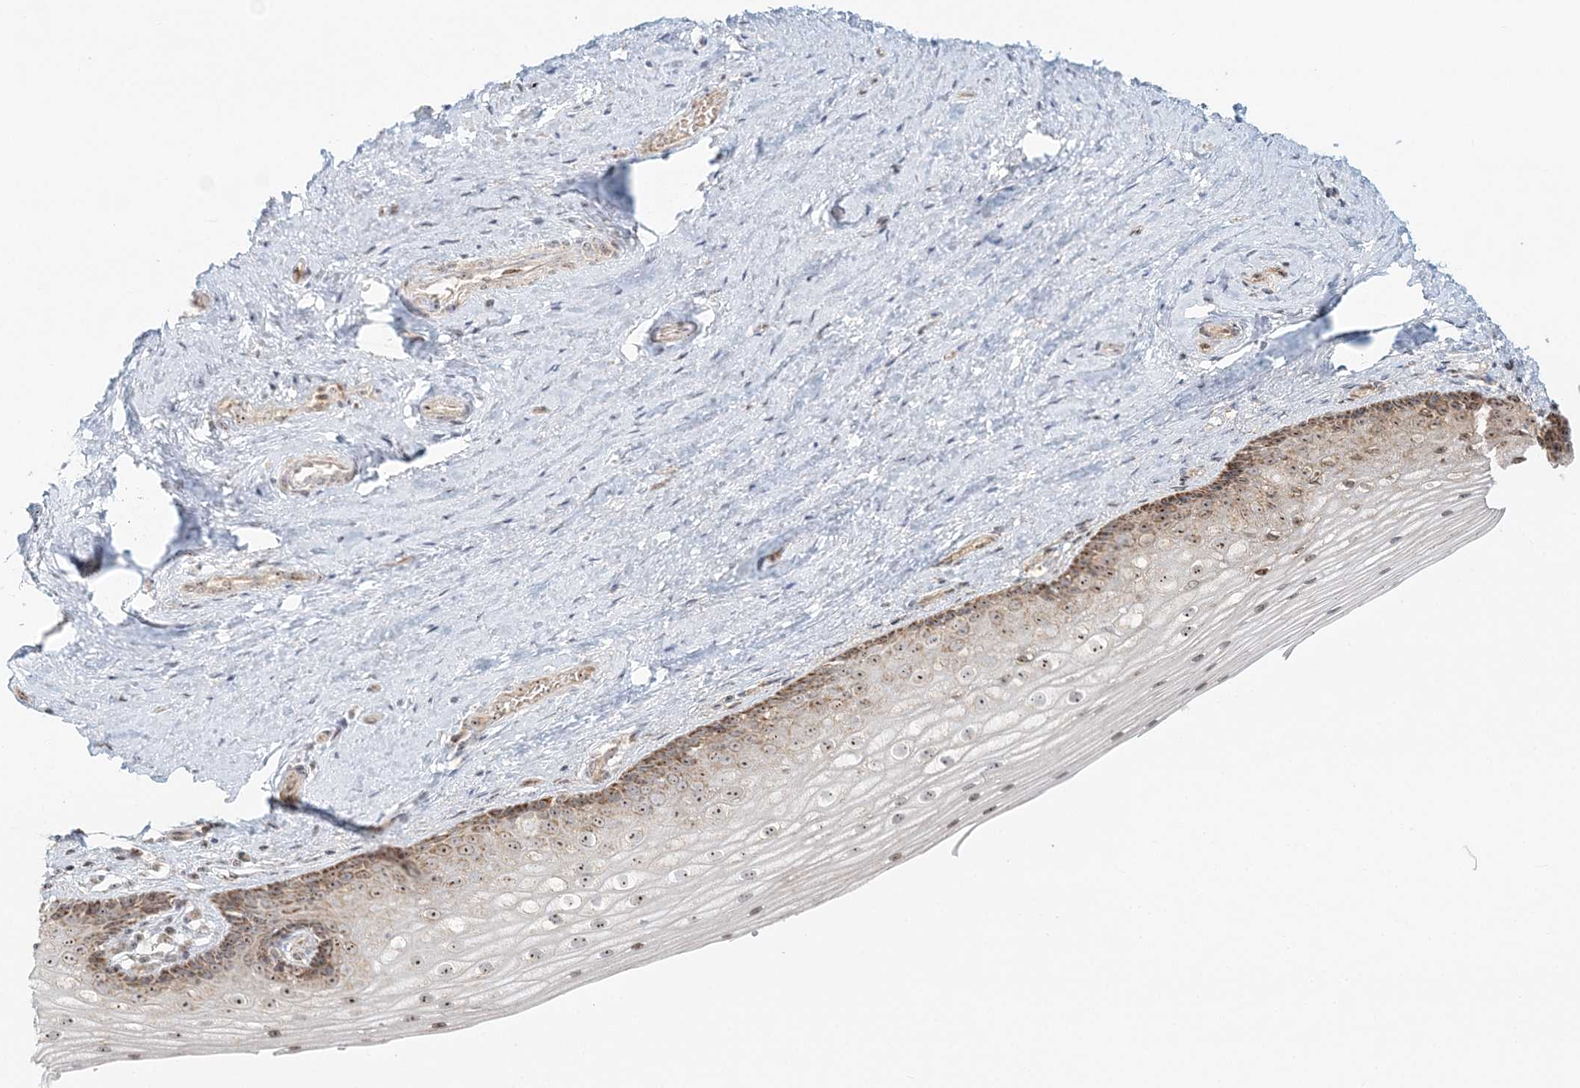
{"staining": {"intensity": "moderate", "quantity": ">75%", "location": "nuclear"}, "tissue": "vagina", "cell_type": "Squamous epithelial cells", "image_type": "normal", "snomed": [{"axis": "morphology", "description": "Normal tissue, NOS"}, {"axis": "topography", "description": "Vagina"}], "caption": "Immunohistochemistry of normal vagina reveals medium levels of moderate nuclear expression in about >75% of squamous epithelial cells.", "gene": "UBE2F", "patient": {"sex": "female", "age": 46}}